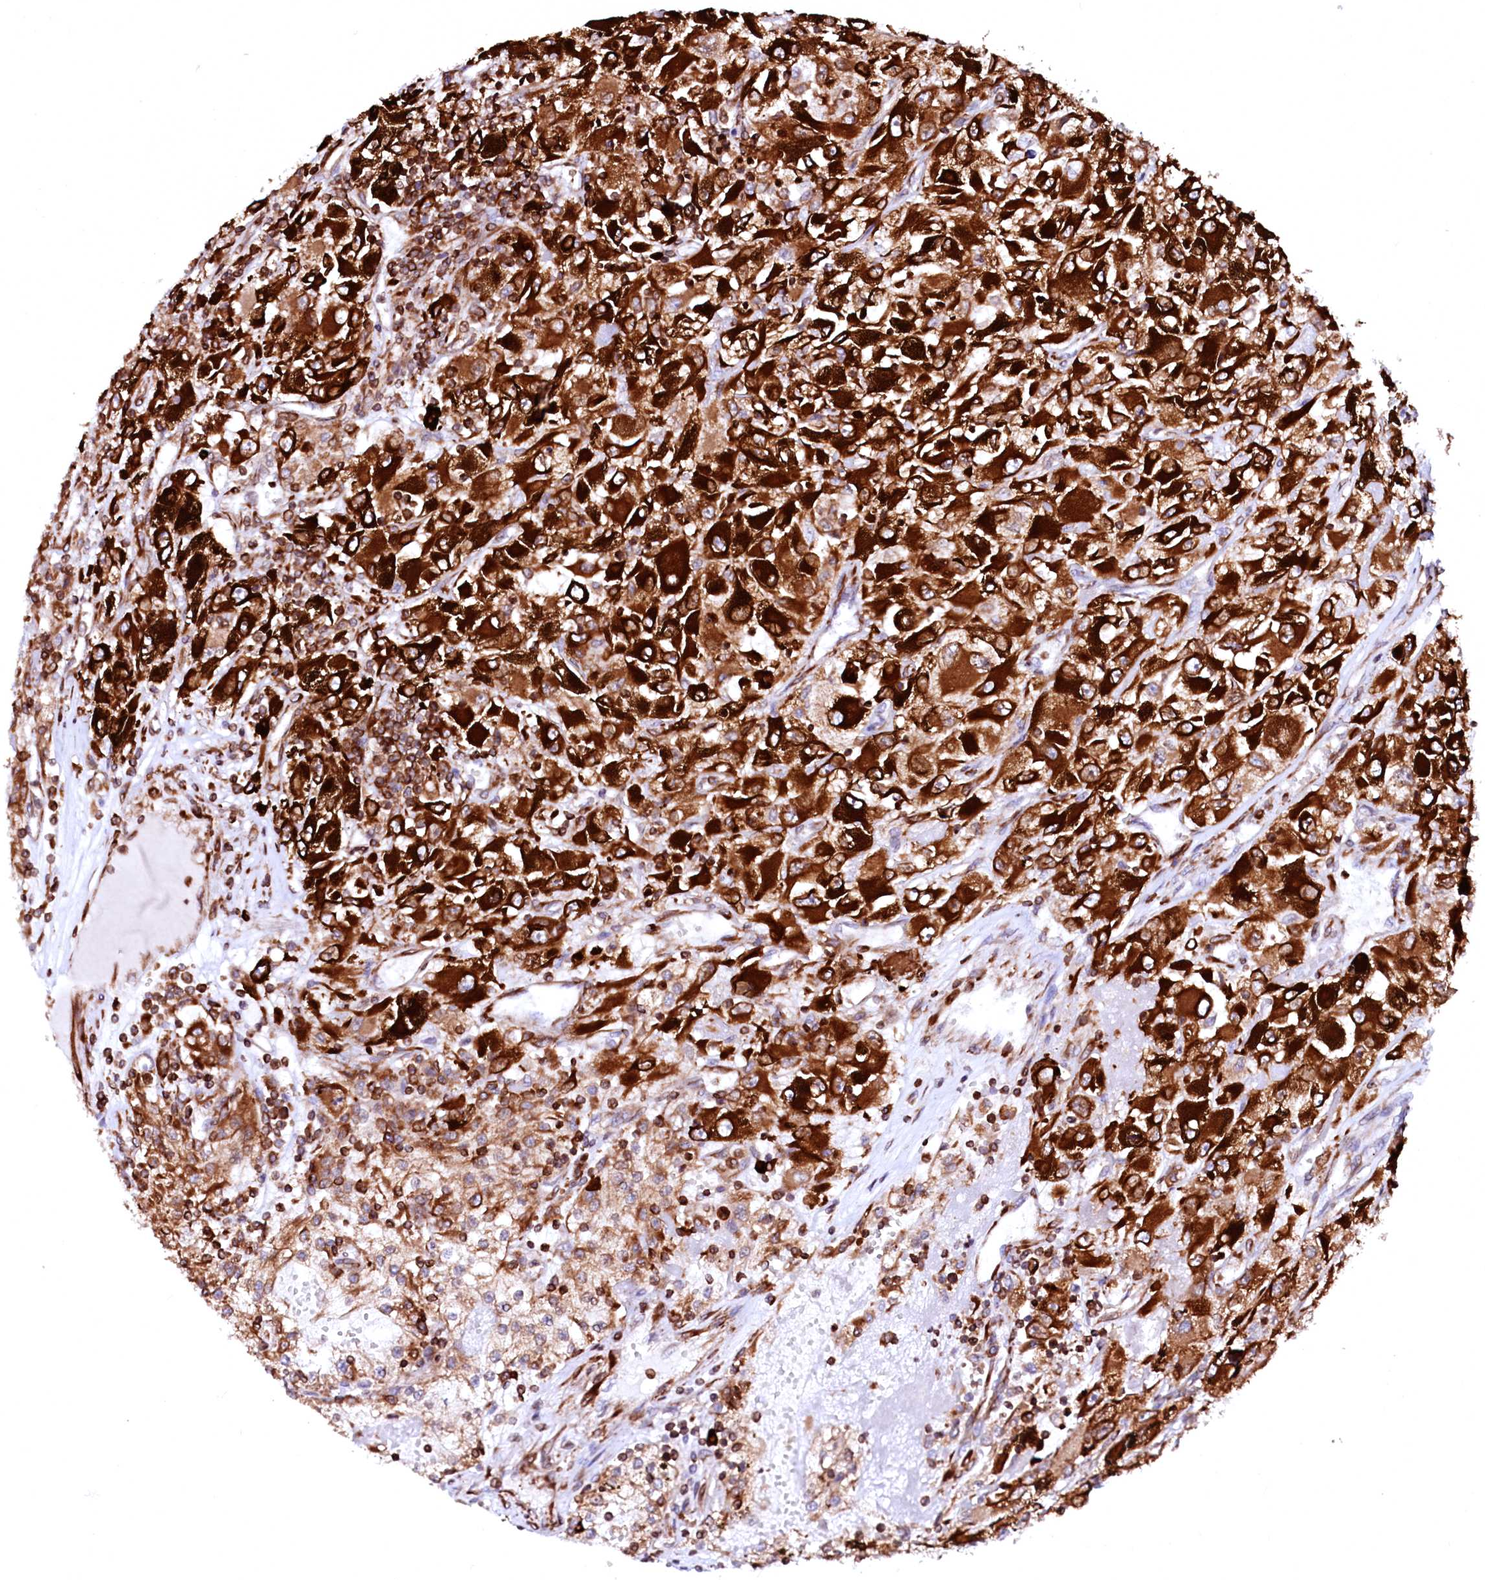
{"staining": {"intensity": "strong", "quantity": ">75%", "location": "cytoplasmic/membranous"}, "tissue": "renal cancer", "cell_type": "Tumor cells", "image_type": "cancer", "snomed": [{"axis": "morphology", "description": "Adenocarcinoma, NOS"}, {"axis": "topography", "description": "Kidney"}], "caption": "The image reveals staining of adenocarcinoma (renal), revealing strong cytoplasmic/membranous protein positivity (brown color) within tumor cells.", "gene": "DERL1", "patient": {"sex": "female", "age": 52}}